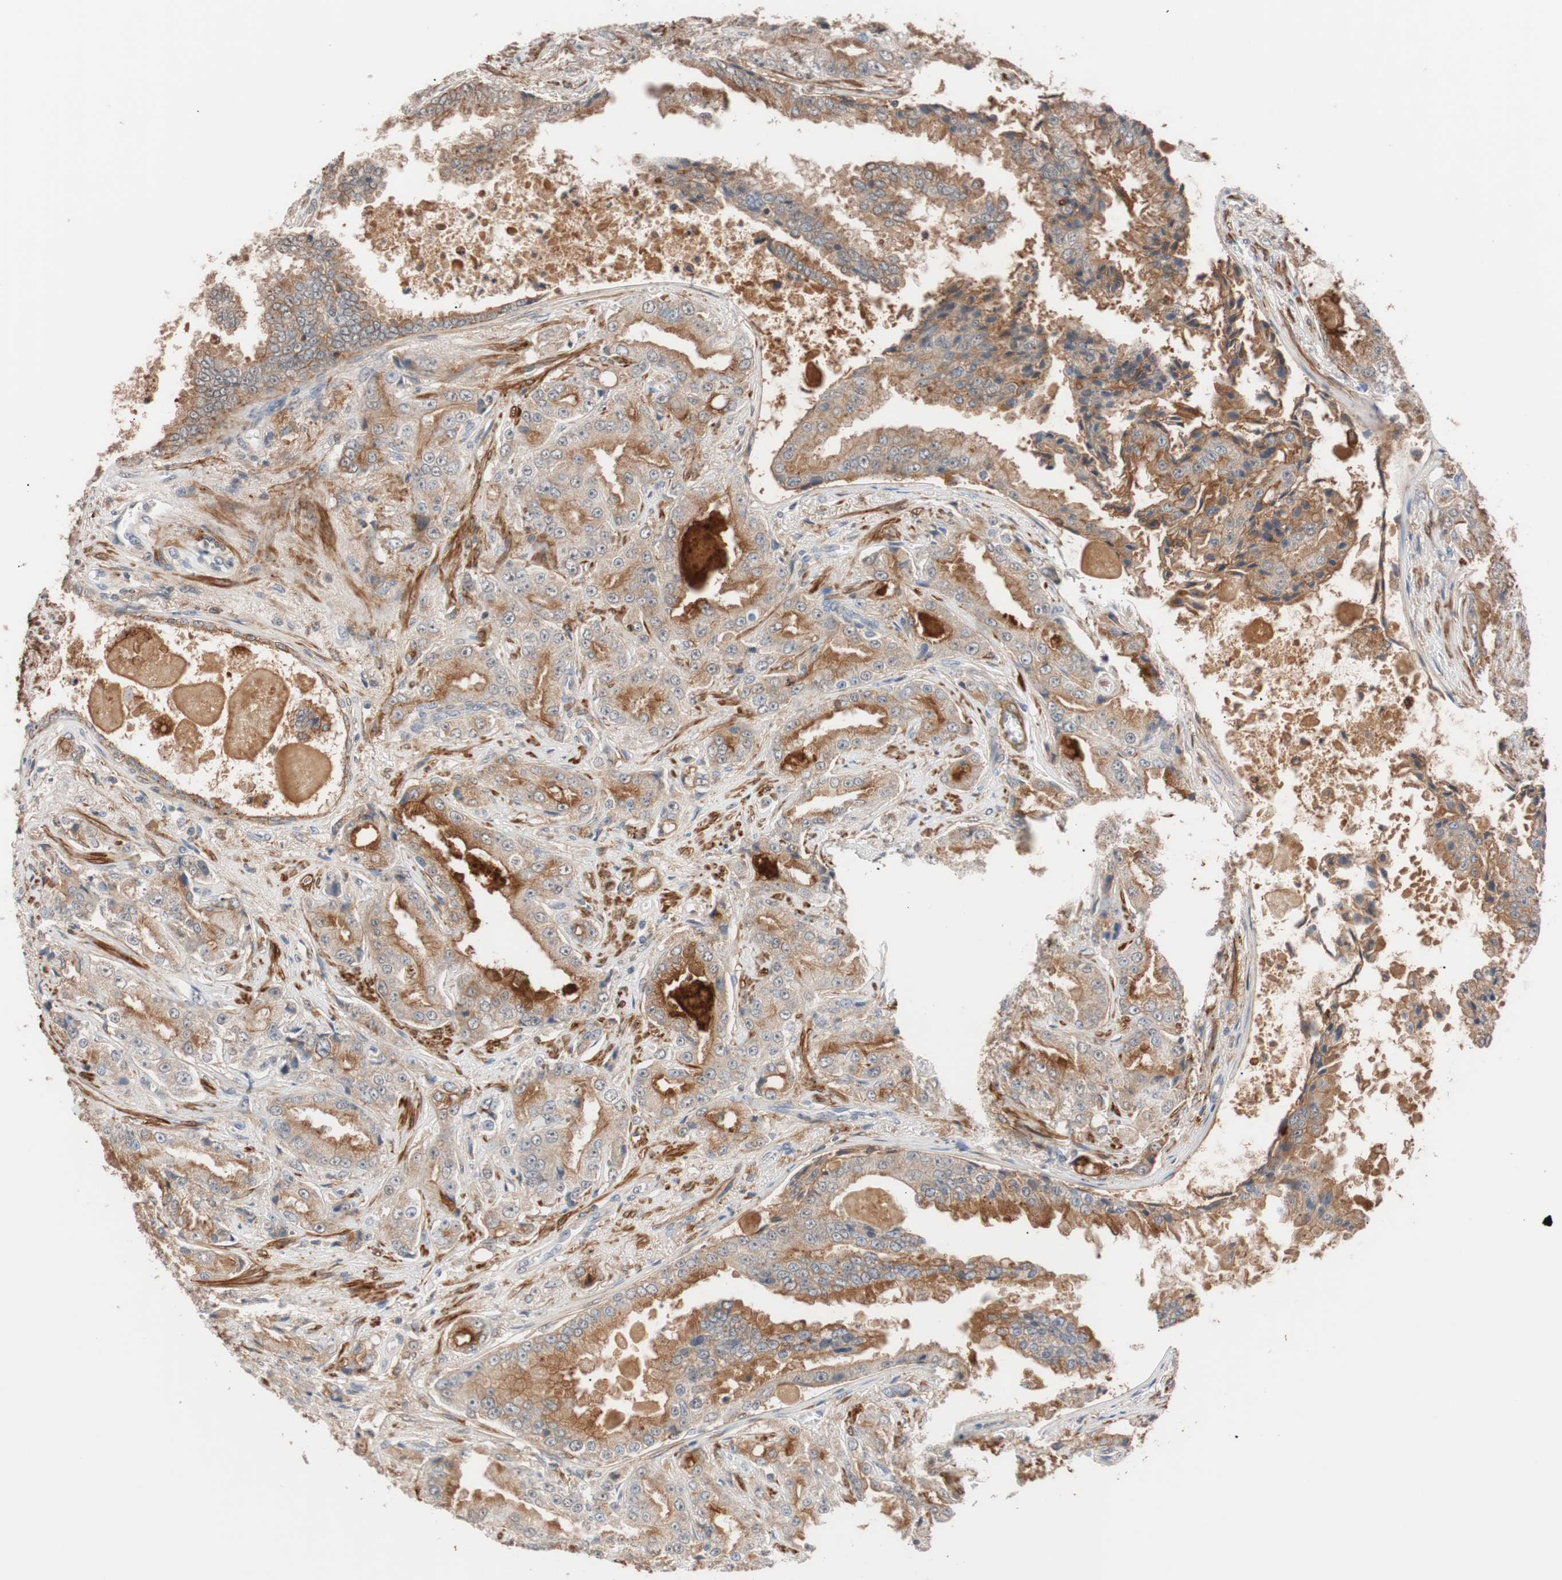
{"staining": {"intensity": "weak", "quantity": ">75%", "location": "cytoplasmic/membranous"}, "tissue": "prostate cancer", "cell_type": "Tumor cells", "image_type": "cancer", "snomed": [{"axis": "morphology", "description": "Adenocarcinoma, High grade"}, {"axis": "topography", "description": "Prostate"}], "caption": "Tumor cells demonstrate low levels of weak cytoplasmic/membranous expression in approximately >75% of cells in high-grade adenocarcinoma (prostate). (Stains: DAB in brown, nuclei in blue, Microscopy: brightfield microscopy at high magnification).", "gene": "LITAF", "patient": {"sex": "male", "age": 73}}